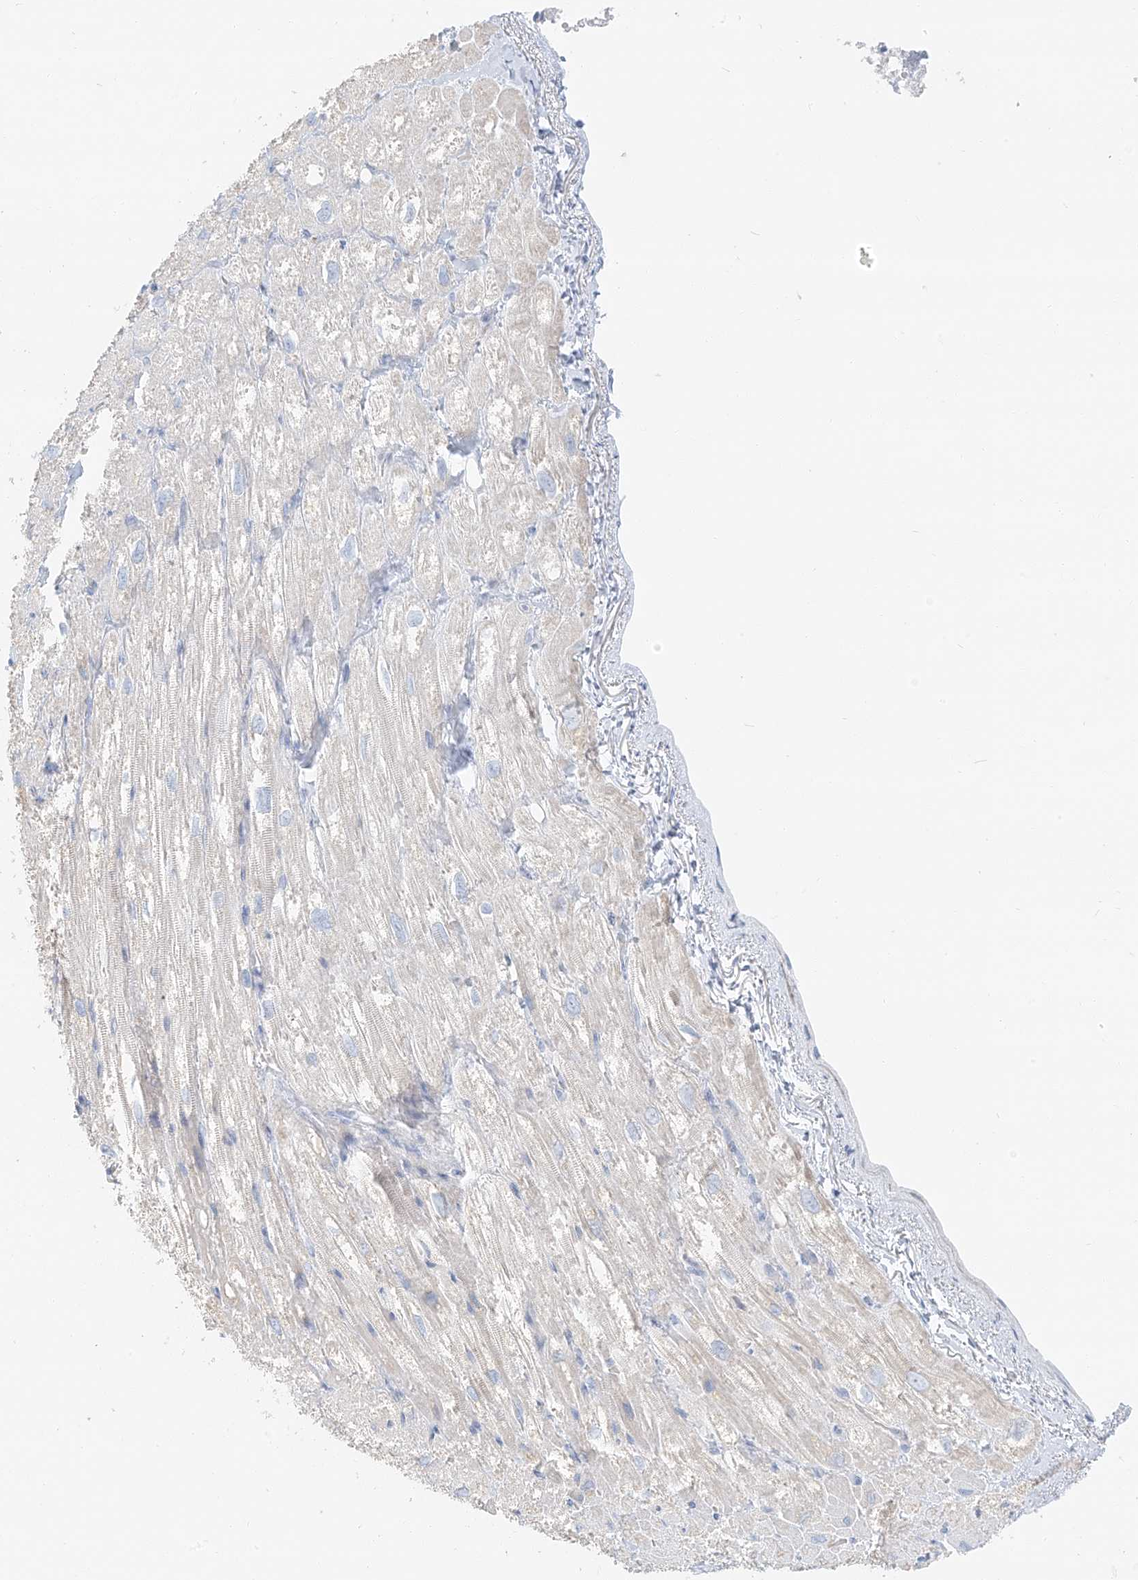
{"staining": {"intensity": "negative", "quantity": "none", "location": "none"}, "tissue": "heart muscle", "cell_type": "Cardiomyocytes", "image_type": "normal", "snomed": [{"axis": "morphology", "description": "Normal tissue, NOS"}, {"axis": "topography", "description": "Heart"}], "caption": "A high-resolution micrograph shows immunohistochemistry (IHC) staining of unremarkable heart muscle, which shows no significant expression in cardiomyocytes.", "gene": "PGC", "patient": {"sex": "male", "age": 50}}